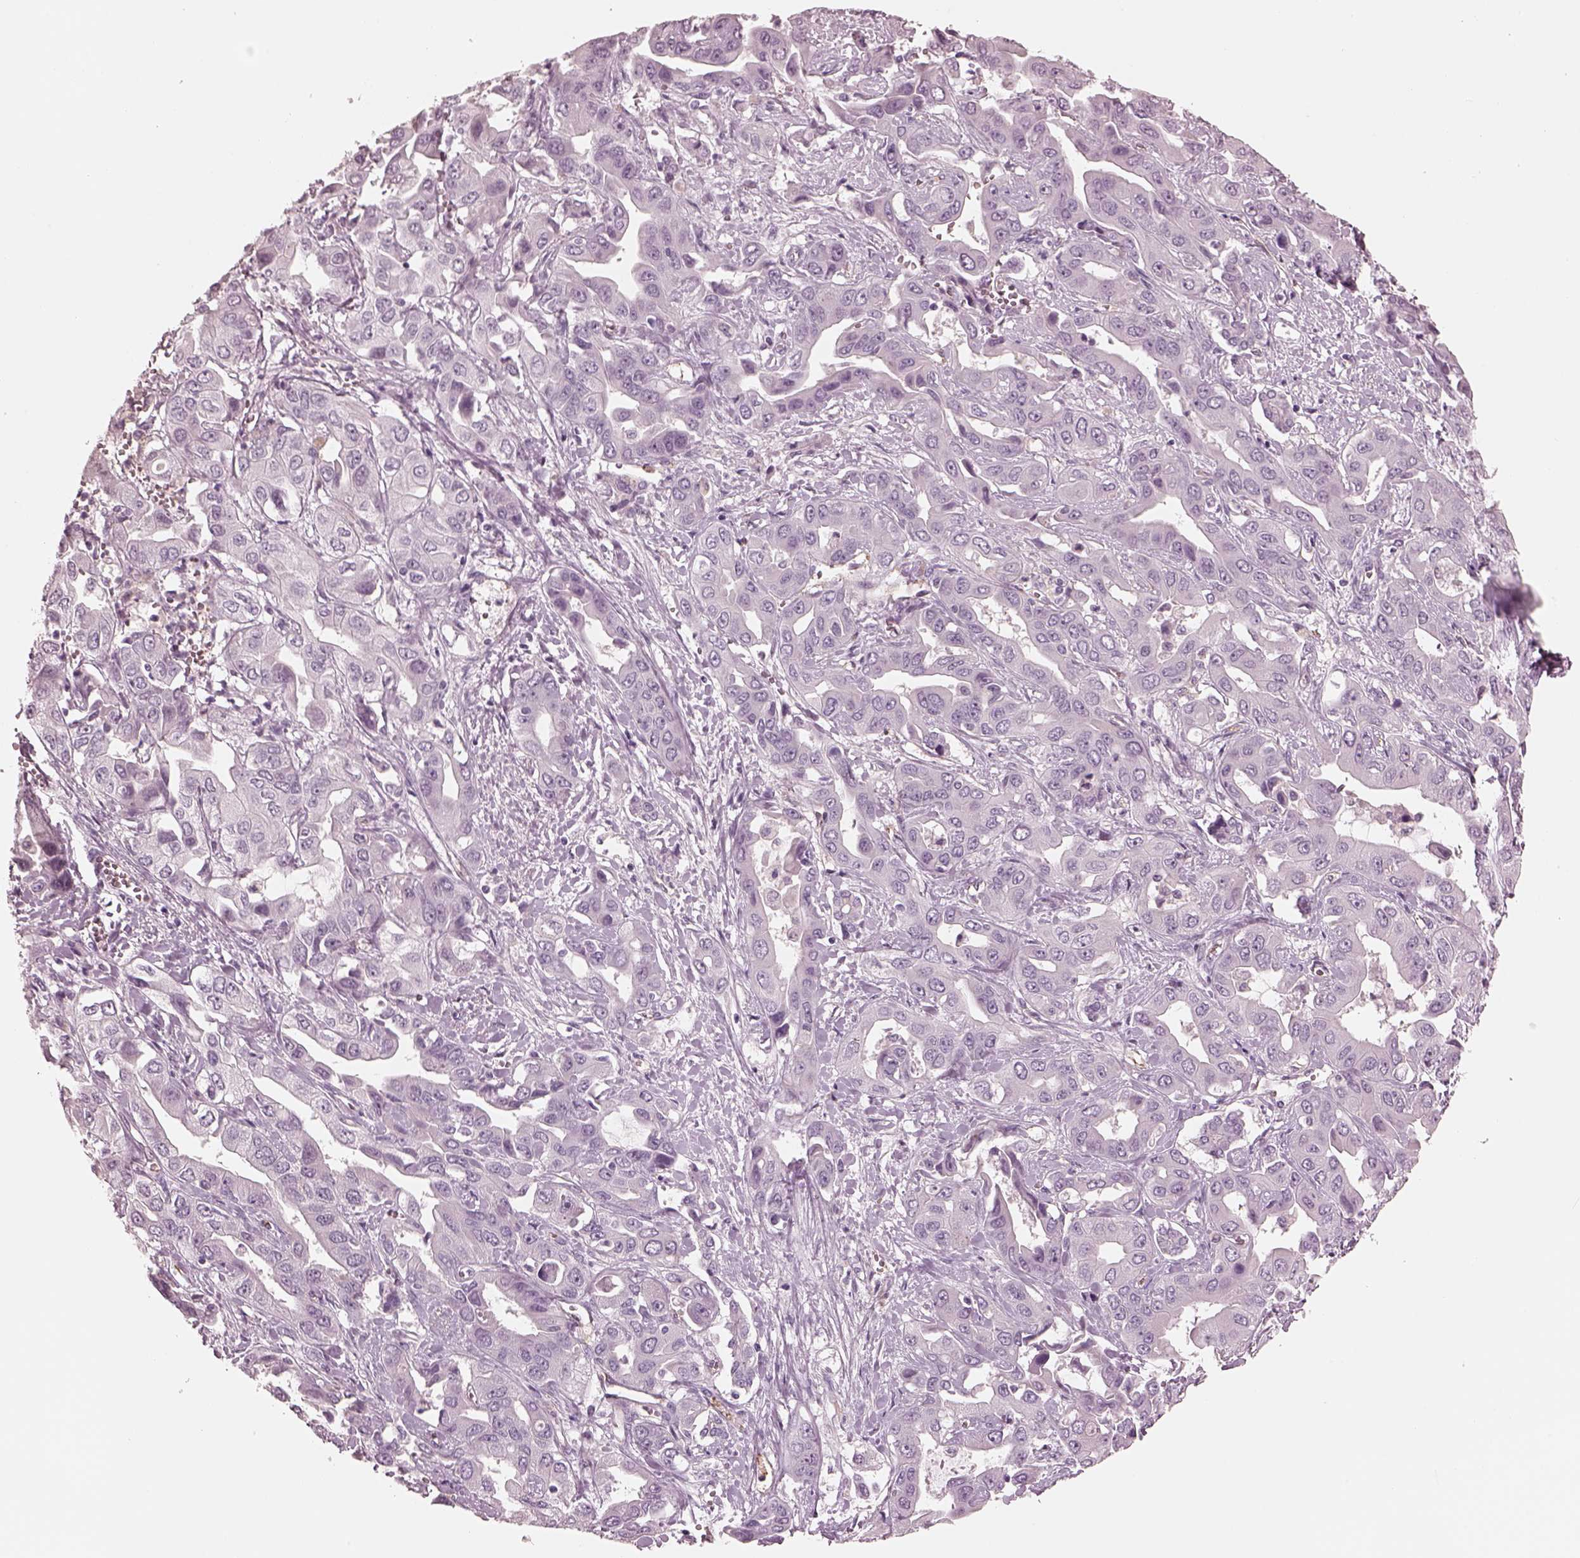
{"staining": {"intensity": "negative", "quantity": "none", "location": "none"}, "tissue": "liver cancer", "cell_type": "Tumor cells", "image_type": "cancer", "snomed": [{"axis": "morphology", "description": "Cholangiocarcinoma"}, {"axis": "topography", "description": "Liver"}], "caption": "Tumor cells show no significant protein expression in cholangiocarcinoma (liver). The staining is performed using DAB (3,3'-diaminobenzidine) brown chromogen with nuclei counter-stained in using hematoxylin.", "gene": "EIF4E1B", "patient": {"sex": "female", "age": 52}}